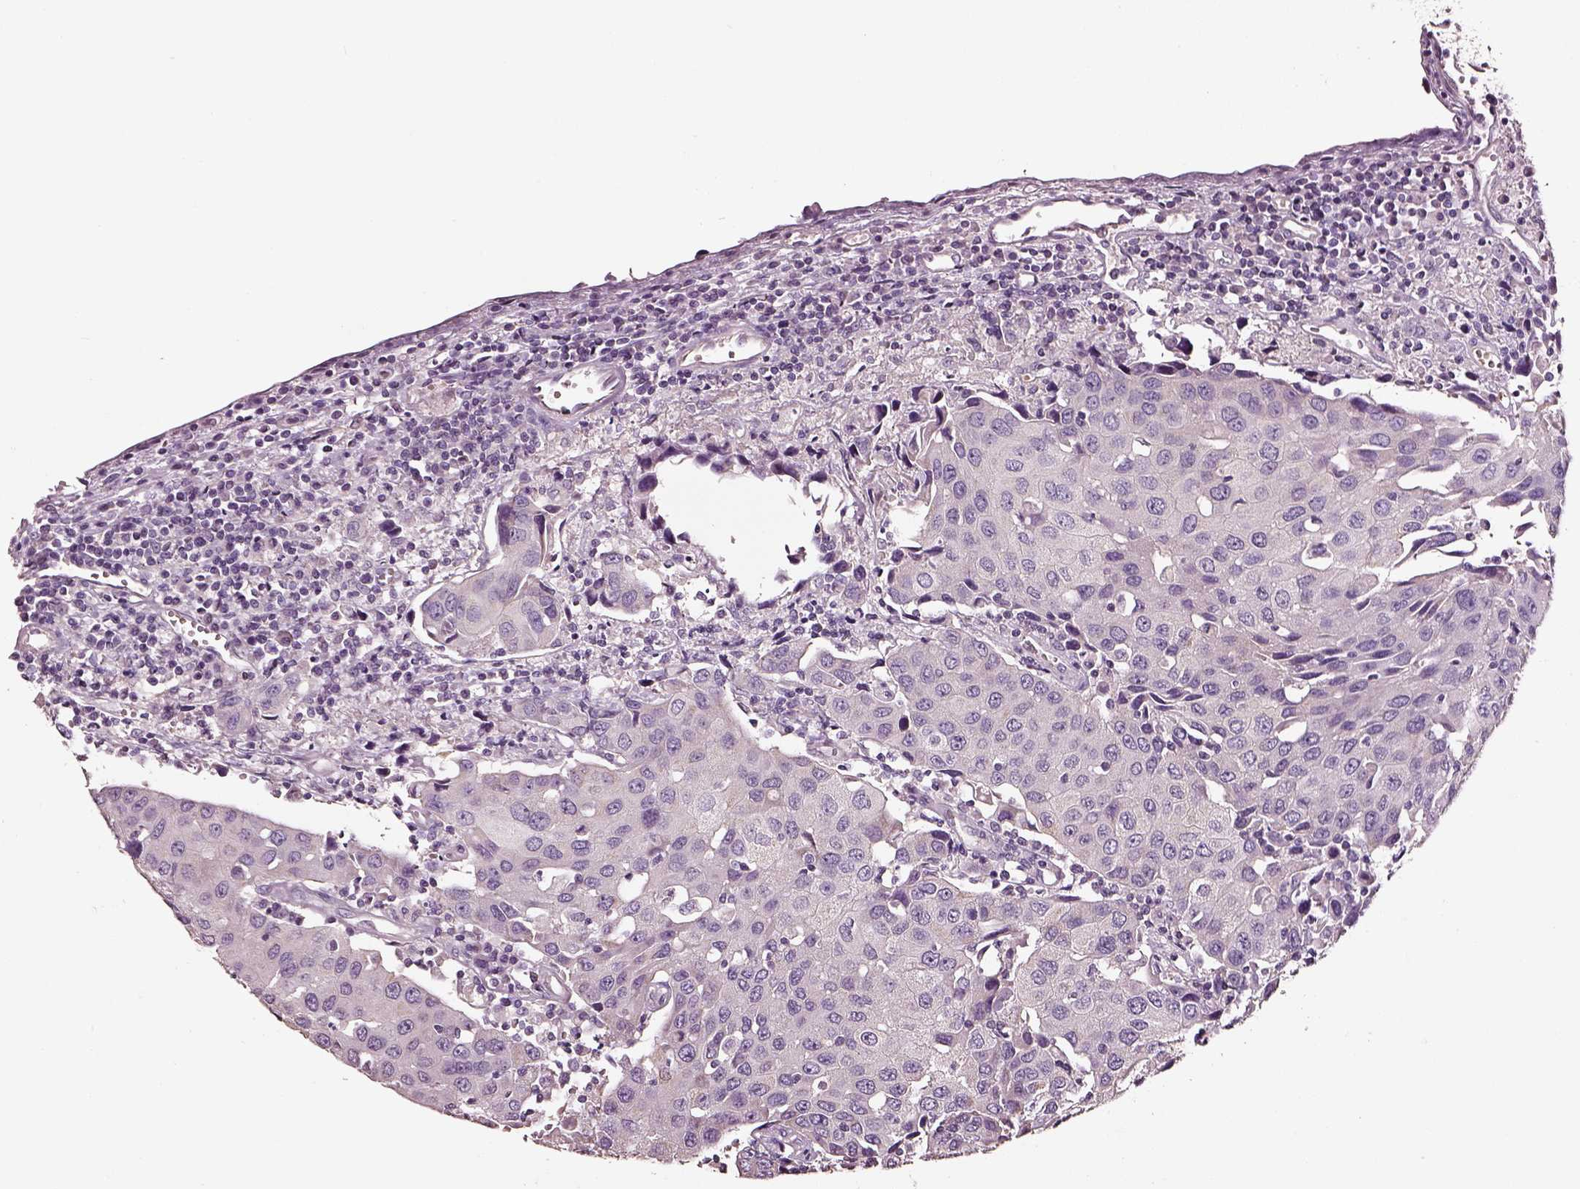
{"staining": {"intensity": "negative", "quantity": "none", "location": "none"}, "tissue": "urothelial cancer", "cell_type": "Tumor cells", "image_type": "cancer", "snomed": [{"axis": "morphology", "description": "Urothelial carcinoma, High grade"}, {"axis": "topography", "description": "Urinary bladder"}], "caption": "High magnification brightfield microscopy of high-grade urothelial carcinoma stained with DAB (3,3'-diaminobenzidine) (brown) and counterstained with hematoxylin (blue): tumor cells show no significant staining.", "gene": "AADAT", "patient": {"sex": "female", "age": 85}}